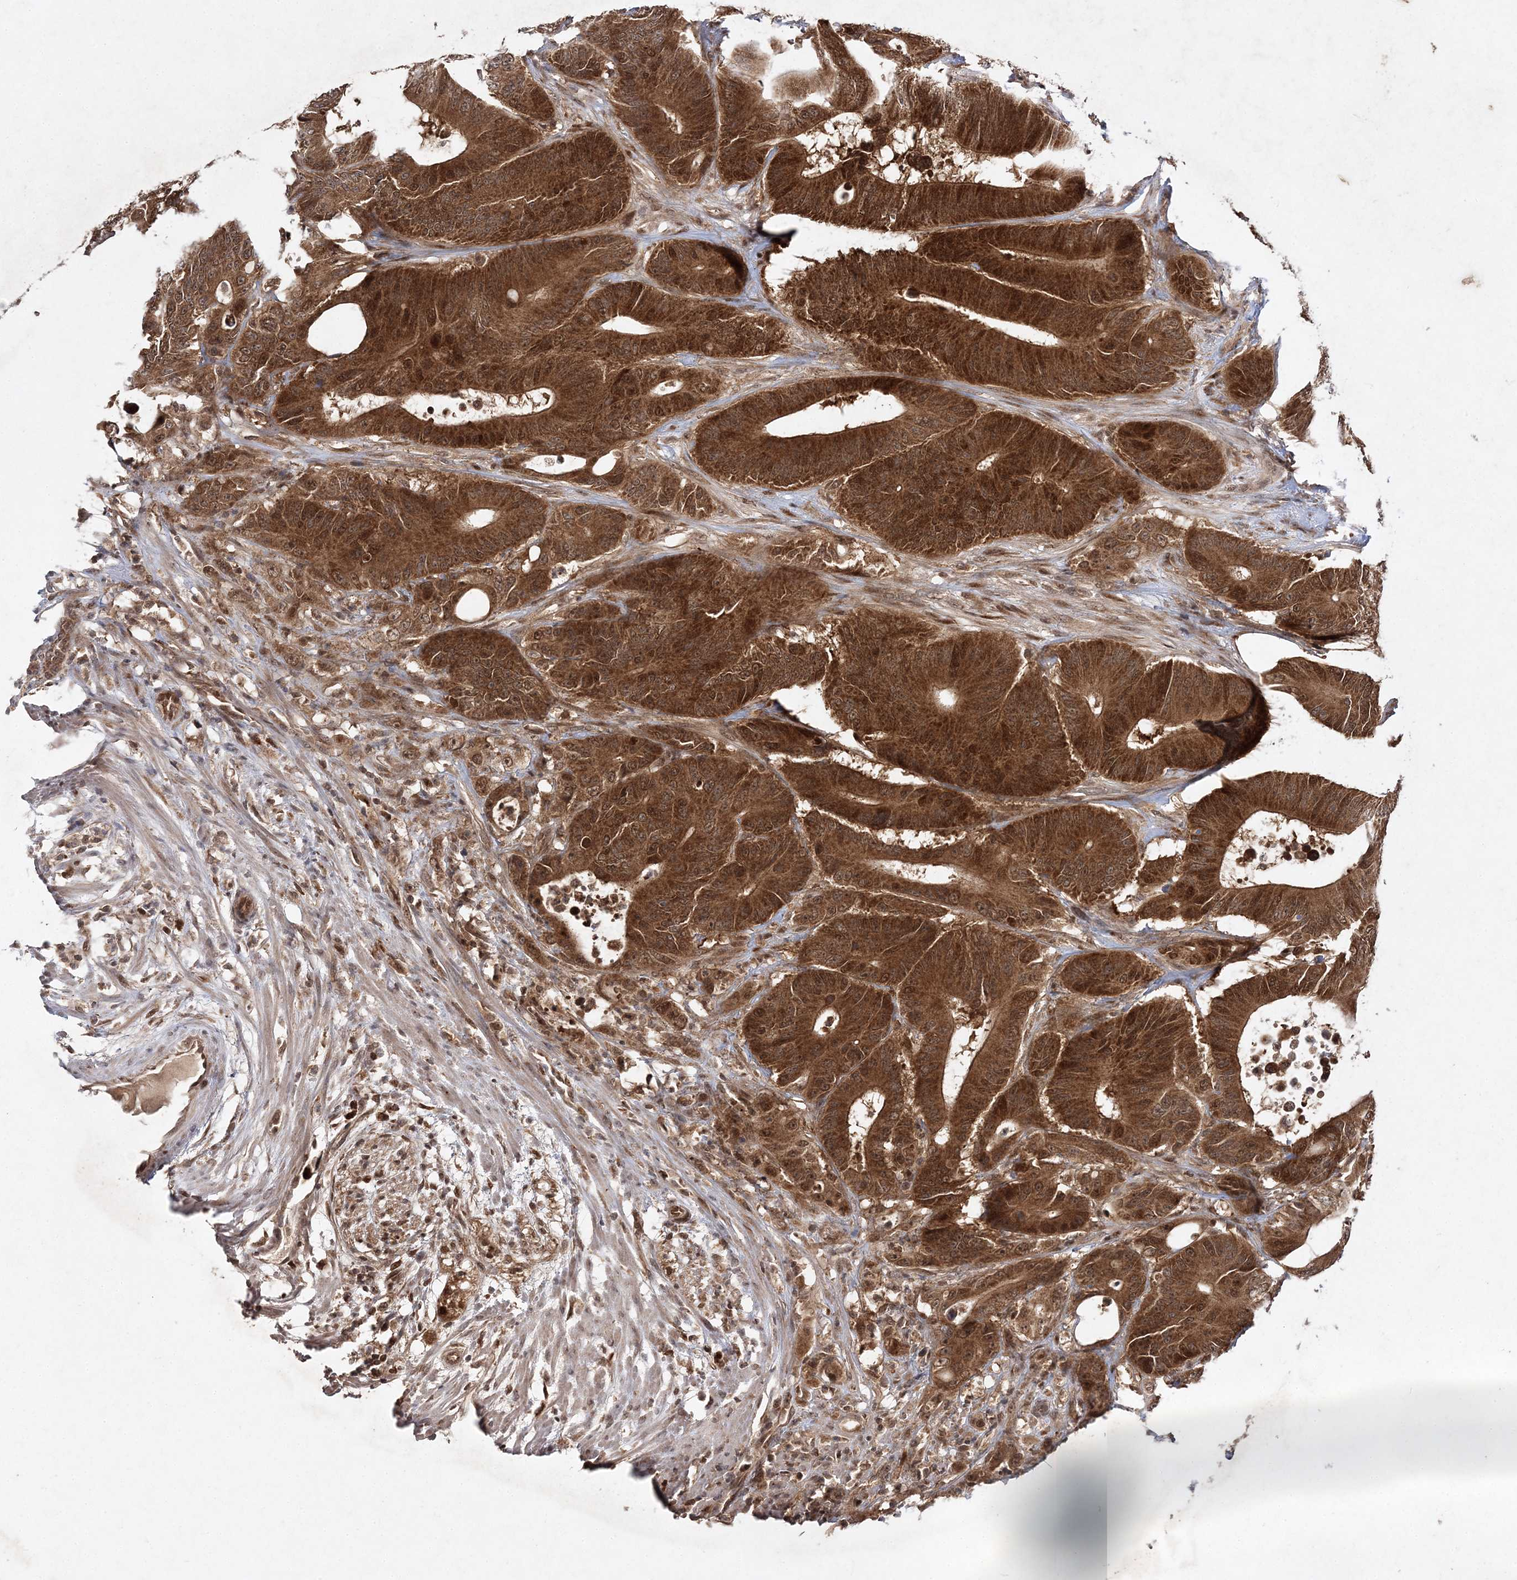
{"staining": {"intensity": "moderate", "quantity": ">75%", "location": "cytoplasmic/membranous,nuclear"}, "tissue": "colorectal cancer", "cell_type": "Tumor cells", "image_type": "cancer", "snomed": [{"axis": "morphology", "description": "Adenocarcinoma, NOS"}, {"axis": "topography", "description": "Colon"}], "caption": "This image displays IHC staining of human adenocarcinoma (colorectal), with medium moderate cytoplasmic/membranous and nuclear positivity in about >75% of tumor cells.", "gene": "NIF3L1", "patient": {"sex": "male", "age": 83}}